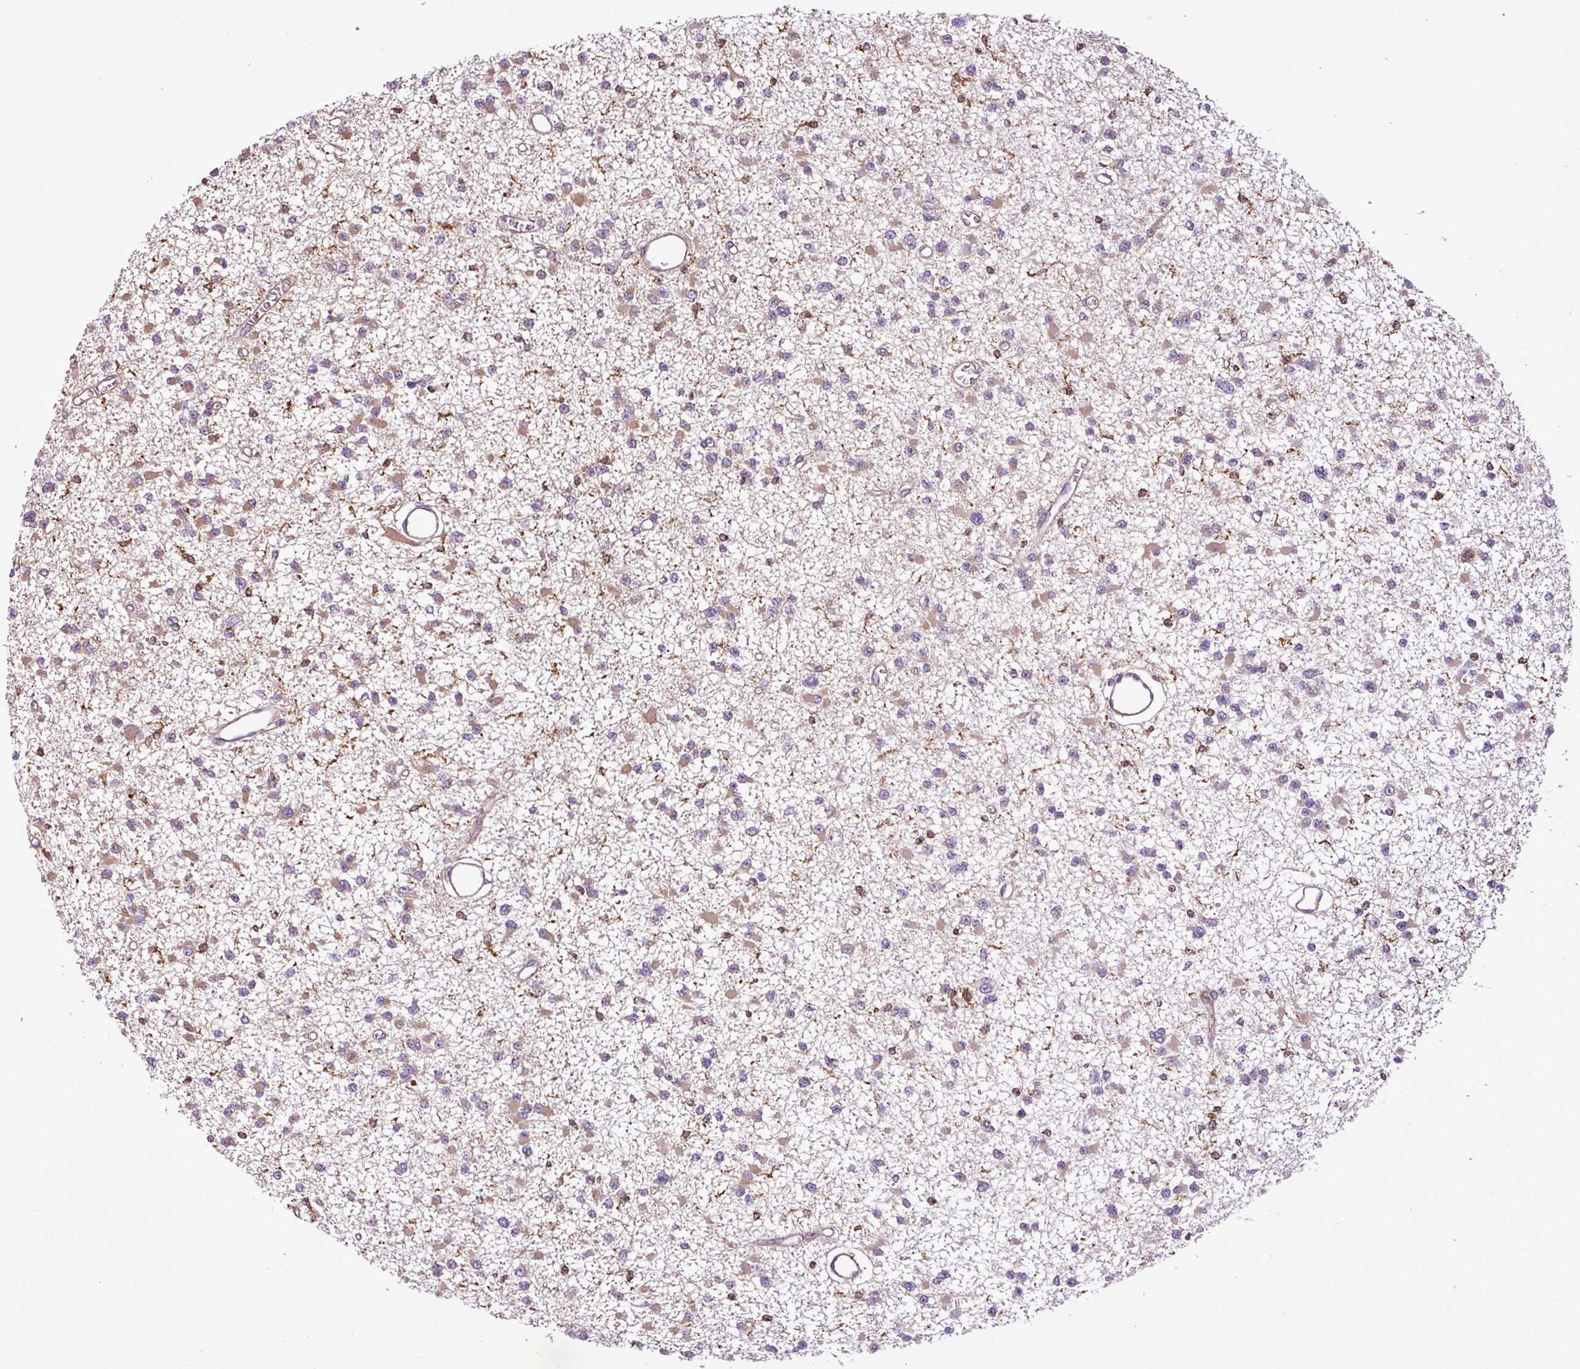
{"staining": {"intensity": "moderate", "quantity": "25%-75%", "location": "cytoplasmic/membranous"}, "tissue": "glioma", "cell_type": "Tumor cells", "image_type": "cancer", "snomed": [{"axis": "morphology", "description": "Glioma, malignant, Low grade"}, {"axis": "topography", "description": "Brain"}], "caption": "Immunohistochemistry (IHC) (DAB) staining of human glioma exhibits moderate cytoplasmic/membranous protein expression in about 25%-75% of tumor cells.", "gene": "PGAP6", "patient": {"sex": "female", "age": 22}}